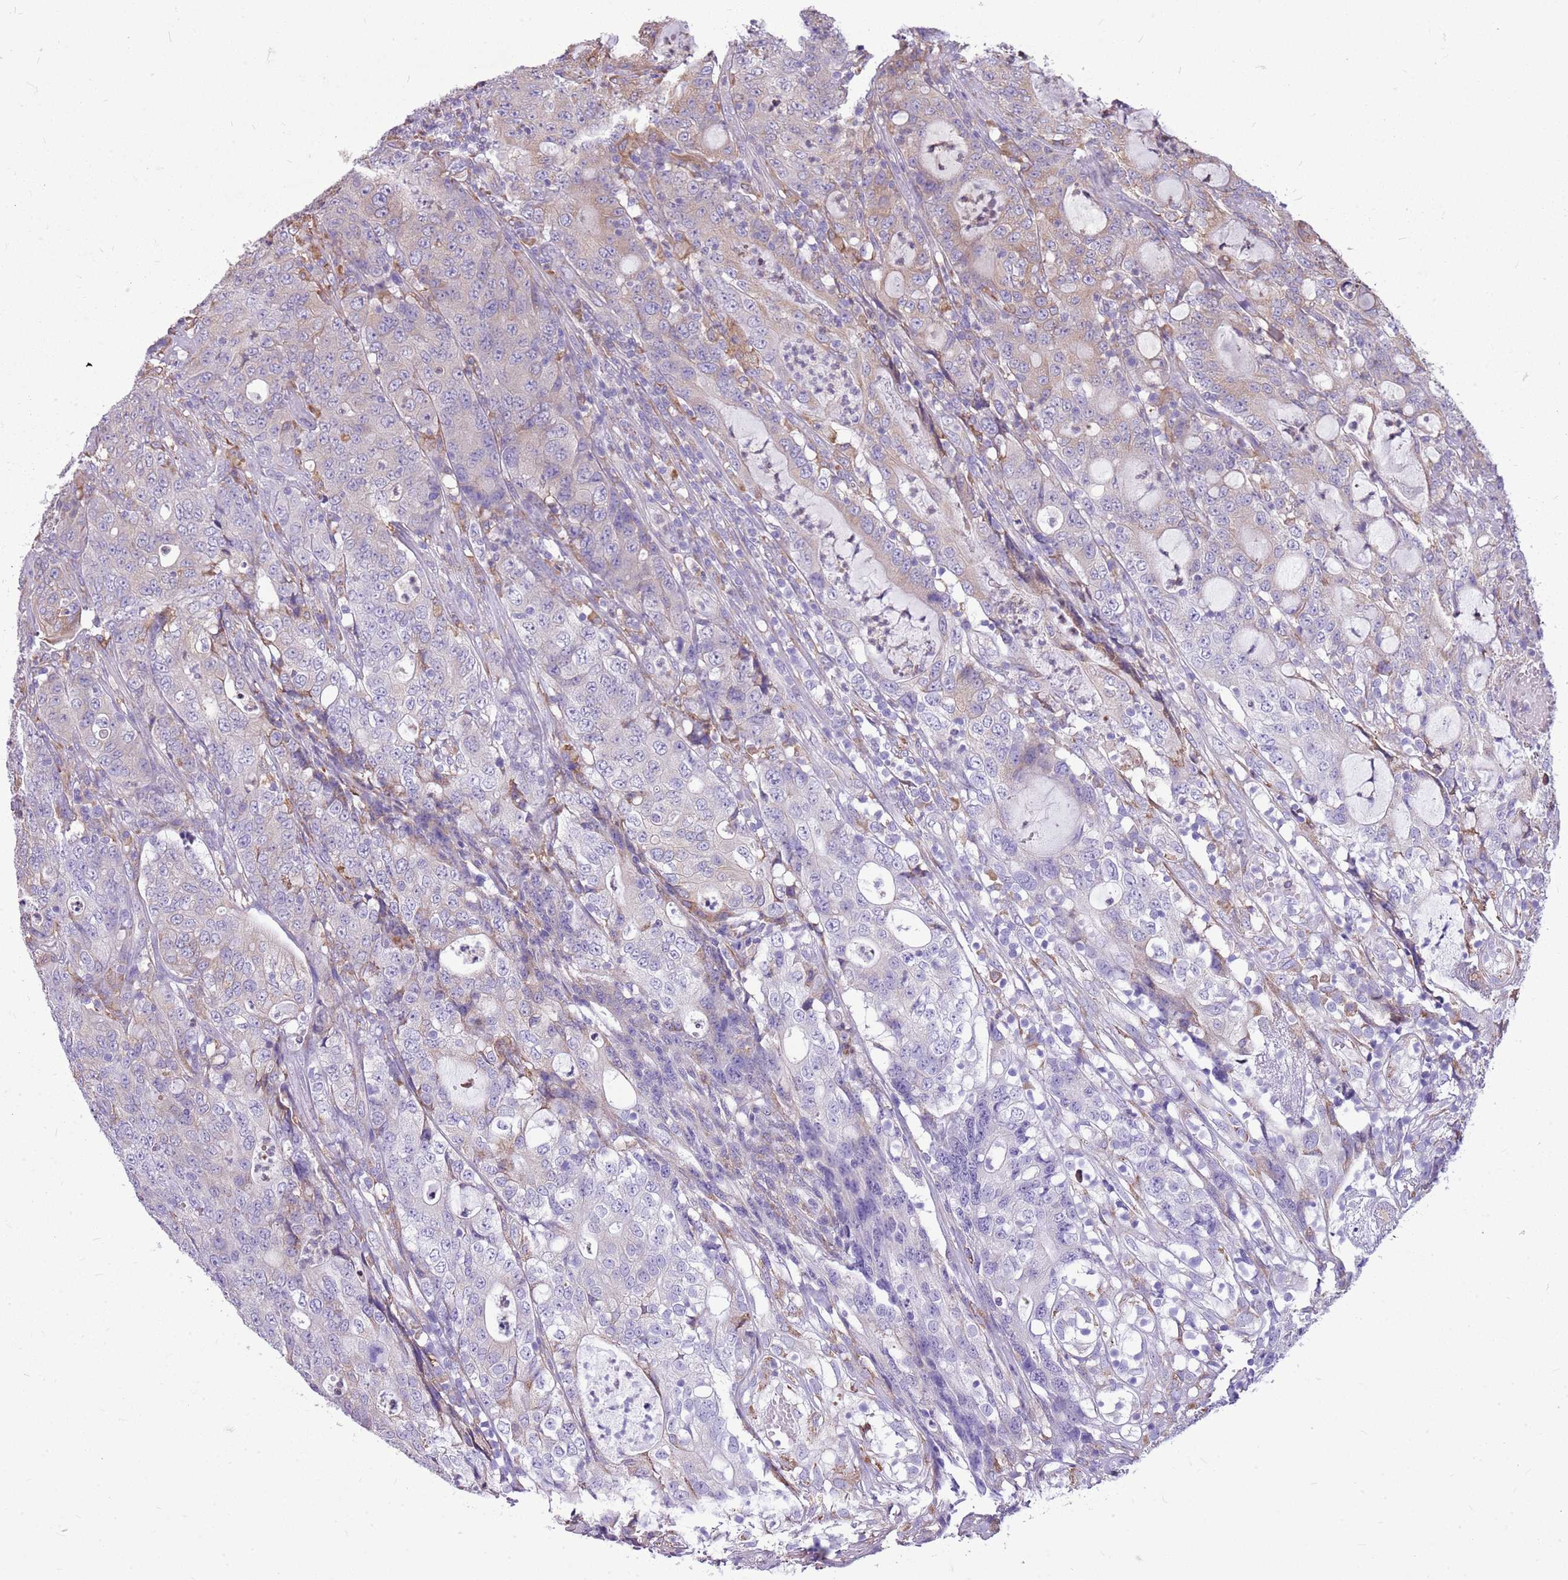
{"staining": {"intensity": "weak", "quantity": "<25%", "location": "cytoplasmic/membranous"}, "tissue": "colorectal cancer", "cell_type": "Tumor cells", "image_type": "cancer", "snomed": [{"axis": "morphology", "description": "Adenocarcinoma, NOS"}, {"axis": "topography", "description": "Colon"}], "caption": "This is a micrograph of IHC staining of colorectal adenocarcinoma, which shows no staining in tumor cells. (DAB (3,3'-diaminobenzidine) IHC with hematoxylin counter stain).", "gene": "KCTD19", "patient": {"sex": "male", "age": 83}}